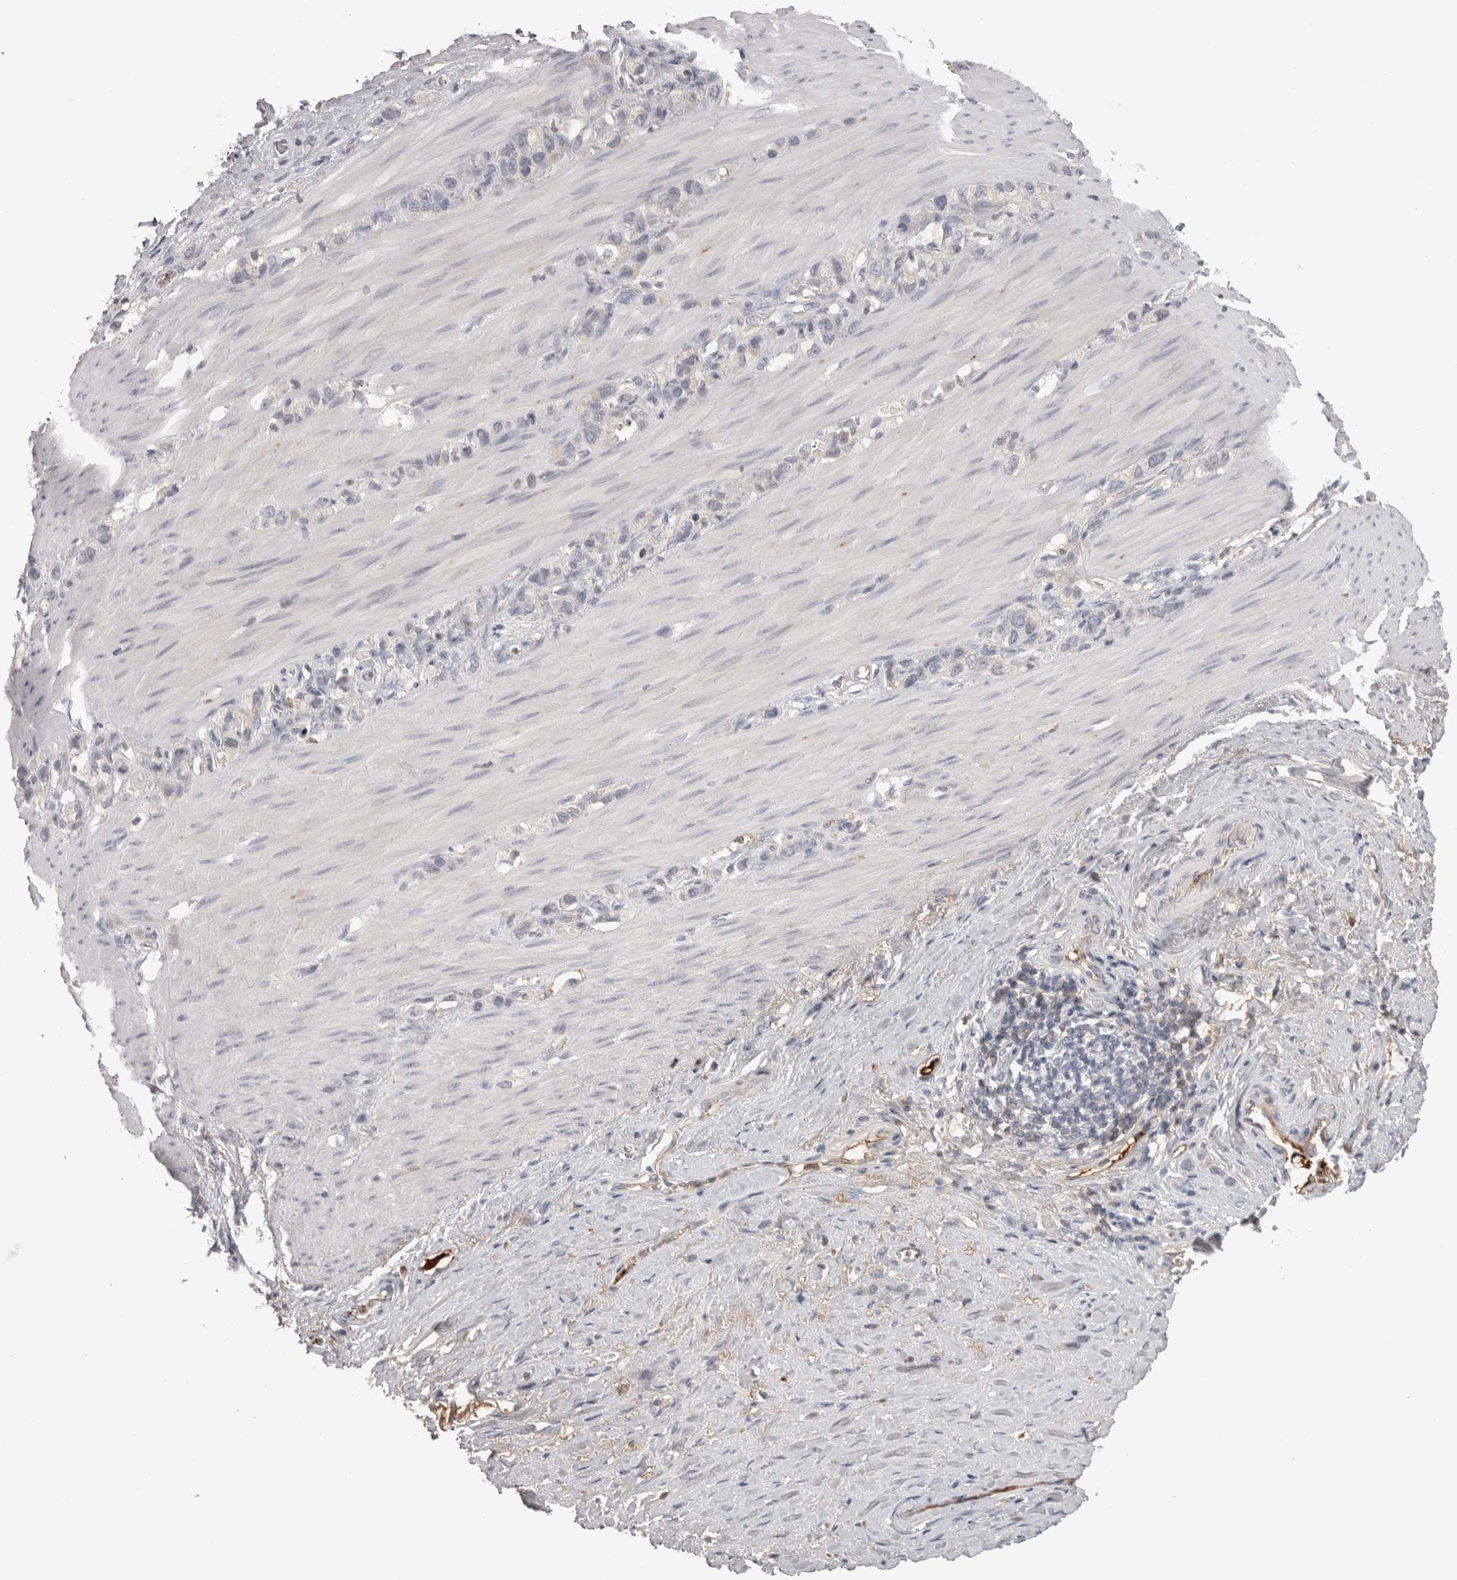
{"staining": {"intensity": "negative", "quantity": "none", "location": "none"}, "tissue": "stomach cancer", "cell_type": "Tumor cells", "image_type": "cancer", "snomed": [{"axis": "morphology", "description": "Normal tissue, NOS"}, {"axis": "morphology", "description": "Adenocarcinoma, NOS"}, {"axis": "morphology", "description": "Adenocarcinoma, High grade"}, {"axis": "topography", "description": "Stomach, upper"}, {"axis": "topography", "description": "Stomach"}], "caption": "DAB immunohistochemical staining of stomach cancer reveals no significant expression in tumor cells.", "gene": "SAA4", "patient": {"sex": "female", "age": 65}}